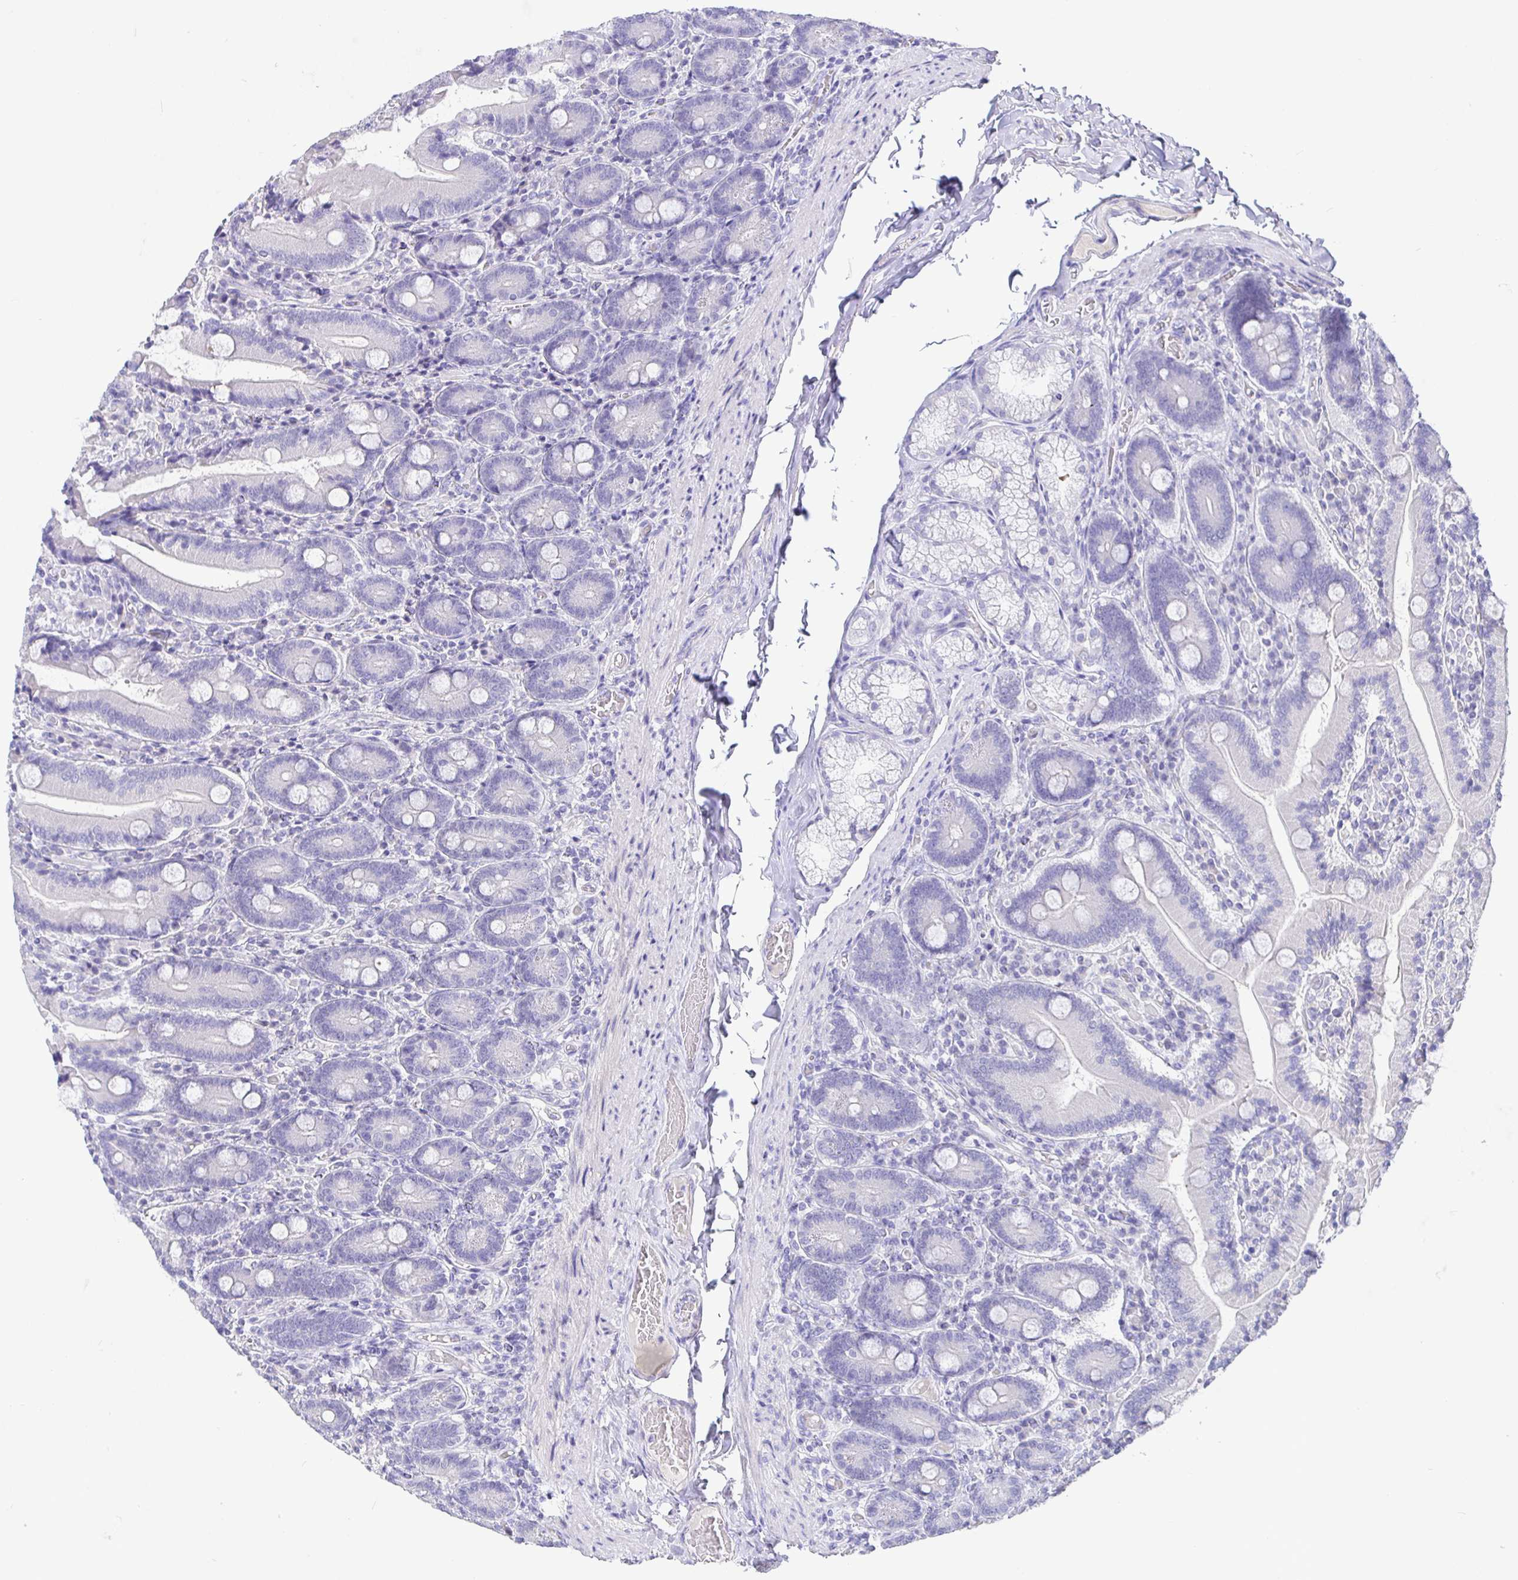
{"staining": {"intensity": "negative", "quantity": "none", "location": "none"}, "tissue": "duodenum", "cell_type": "Glandular cells", "image_type": "normal", "snomed": [{"axis": "morphology", "description": "Normal tissue, NOS"}, {"axis": "topography", "description": "Duodenum"}], "caption": "There is no significant positivity in glandular cells of duodenum. The staining is performed using DAB (3,3'-diaminobenzidine) brown chromogen with nuclei counter-stained in using hematoxylin.", "gene": "TPTE", "patient": {"sex": "female", "age": 62}}